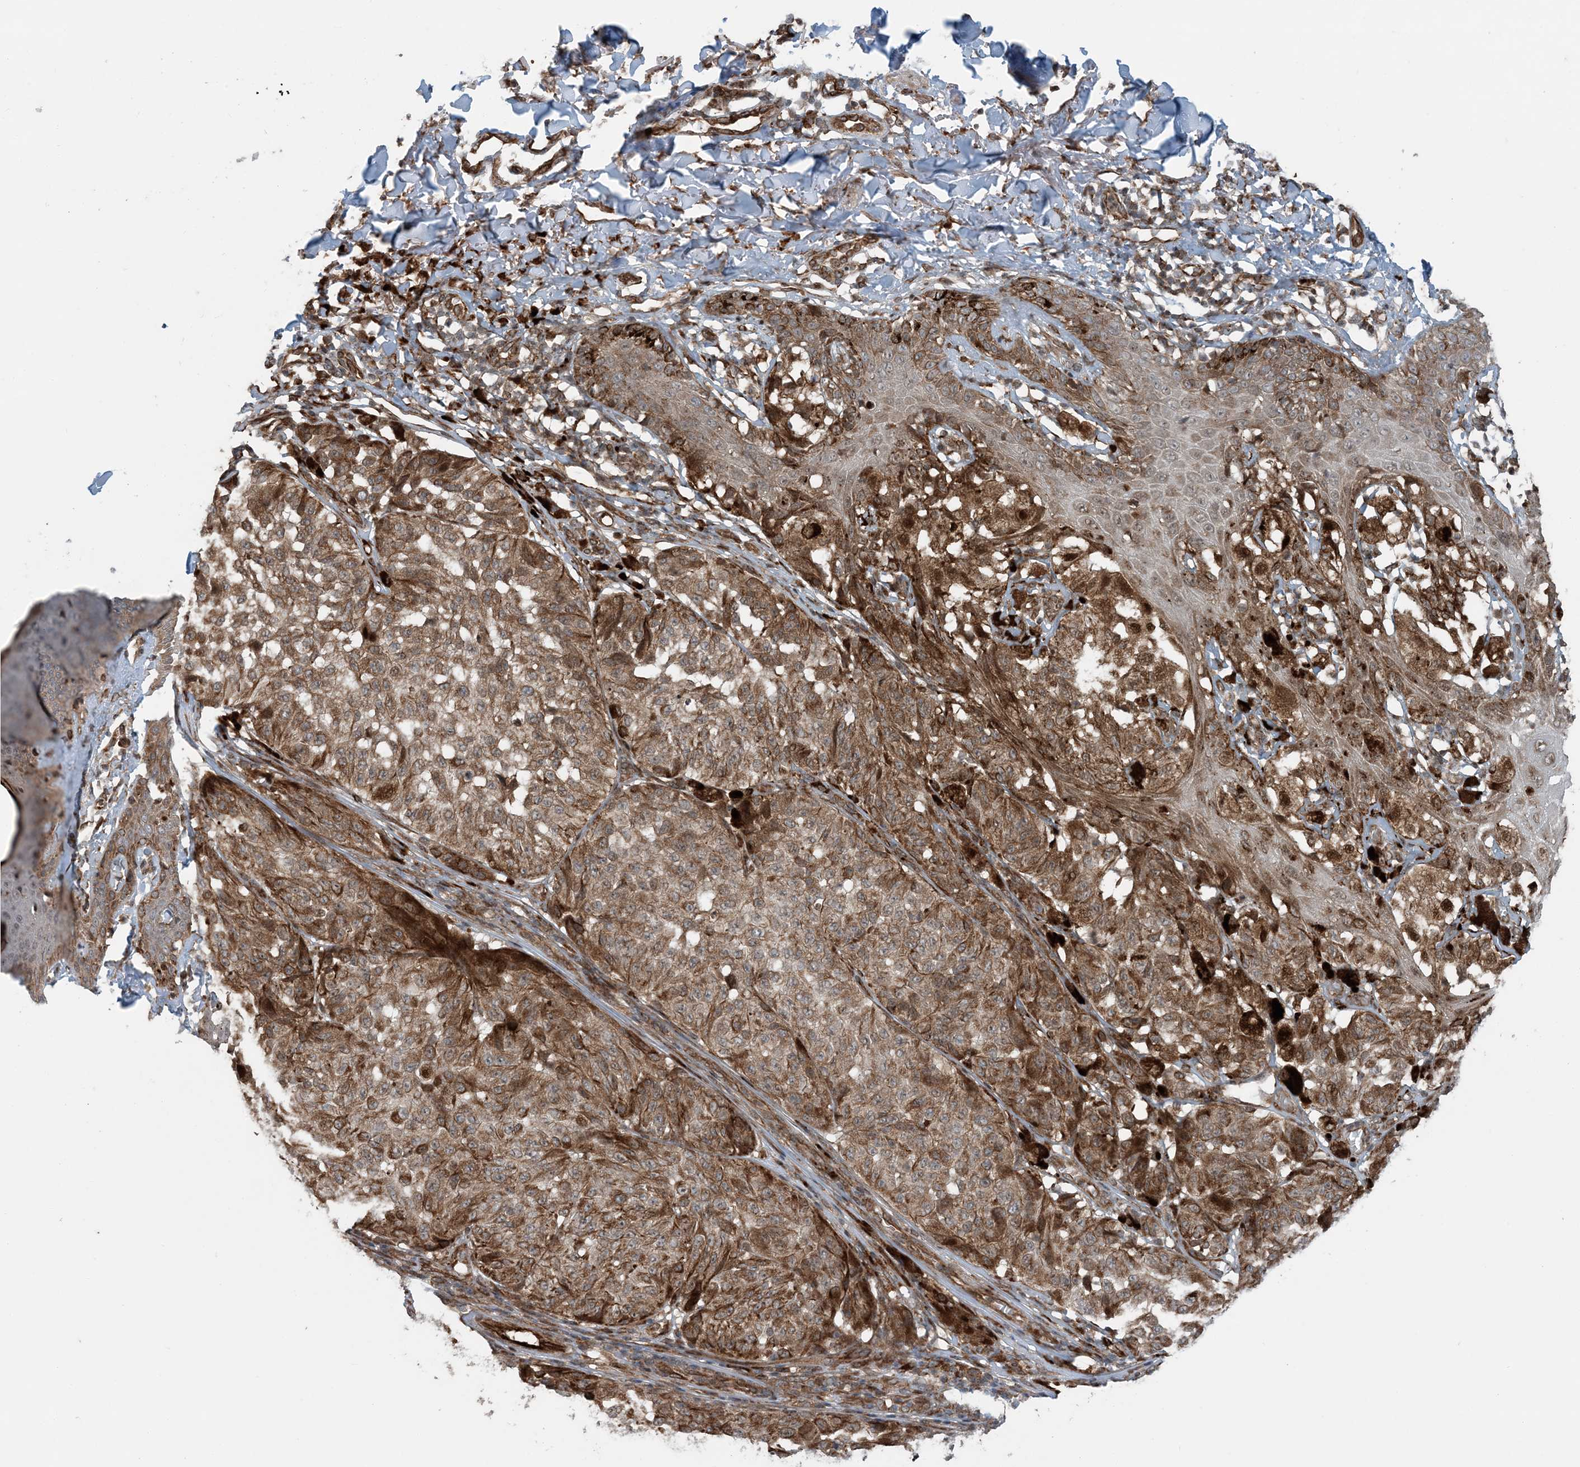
{"staining": {"intensity": "moderate", "quantity": ">75%", "location": "cytoplasmic/membranous"}, "tissue": "melanoma", "cell_type": "Tumor cells", "image_type": "cancer", "snomed": [{"axis": "morphology", "description": "Malignant melanoma, NOS"}, {"axis": "topography", "description": "Skin"}], "caption": "High-power microscopy captured an immunohistochemistry (IHC) image of malignant melanoma, revealing moderate cytoplasmic/membranous positivity in approximately >75% of tumor cells.", "gene": "EDEM2", "patient": {"sex": "female", "age": 46}}